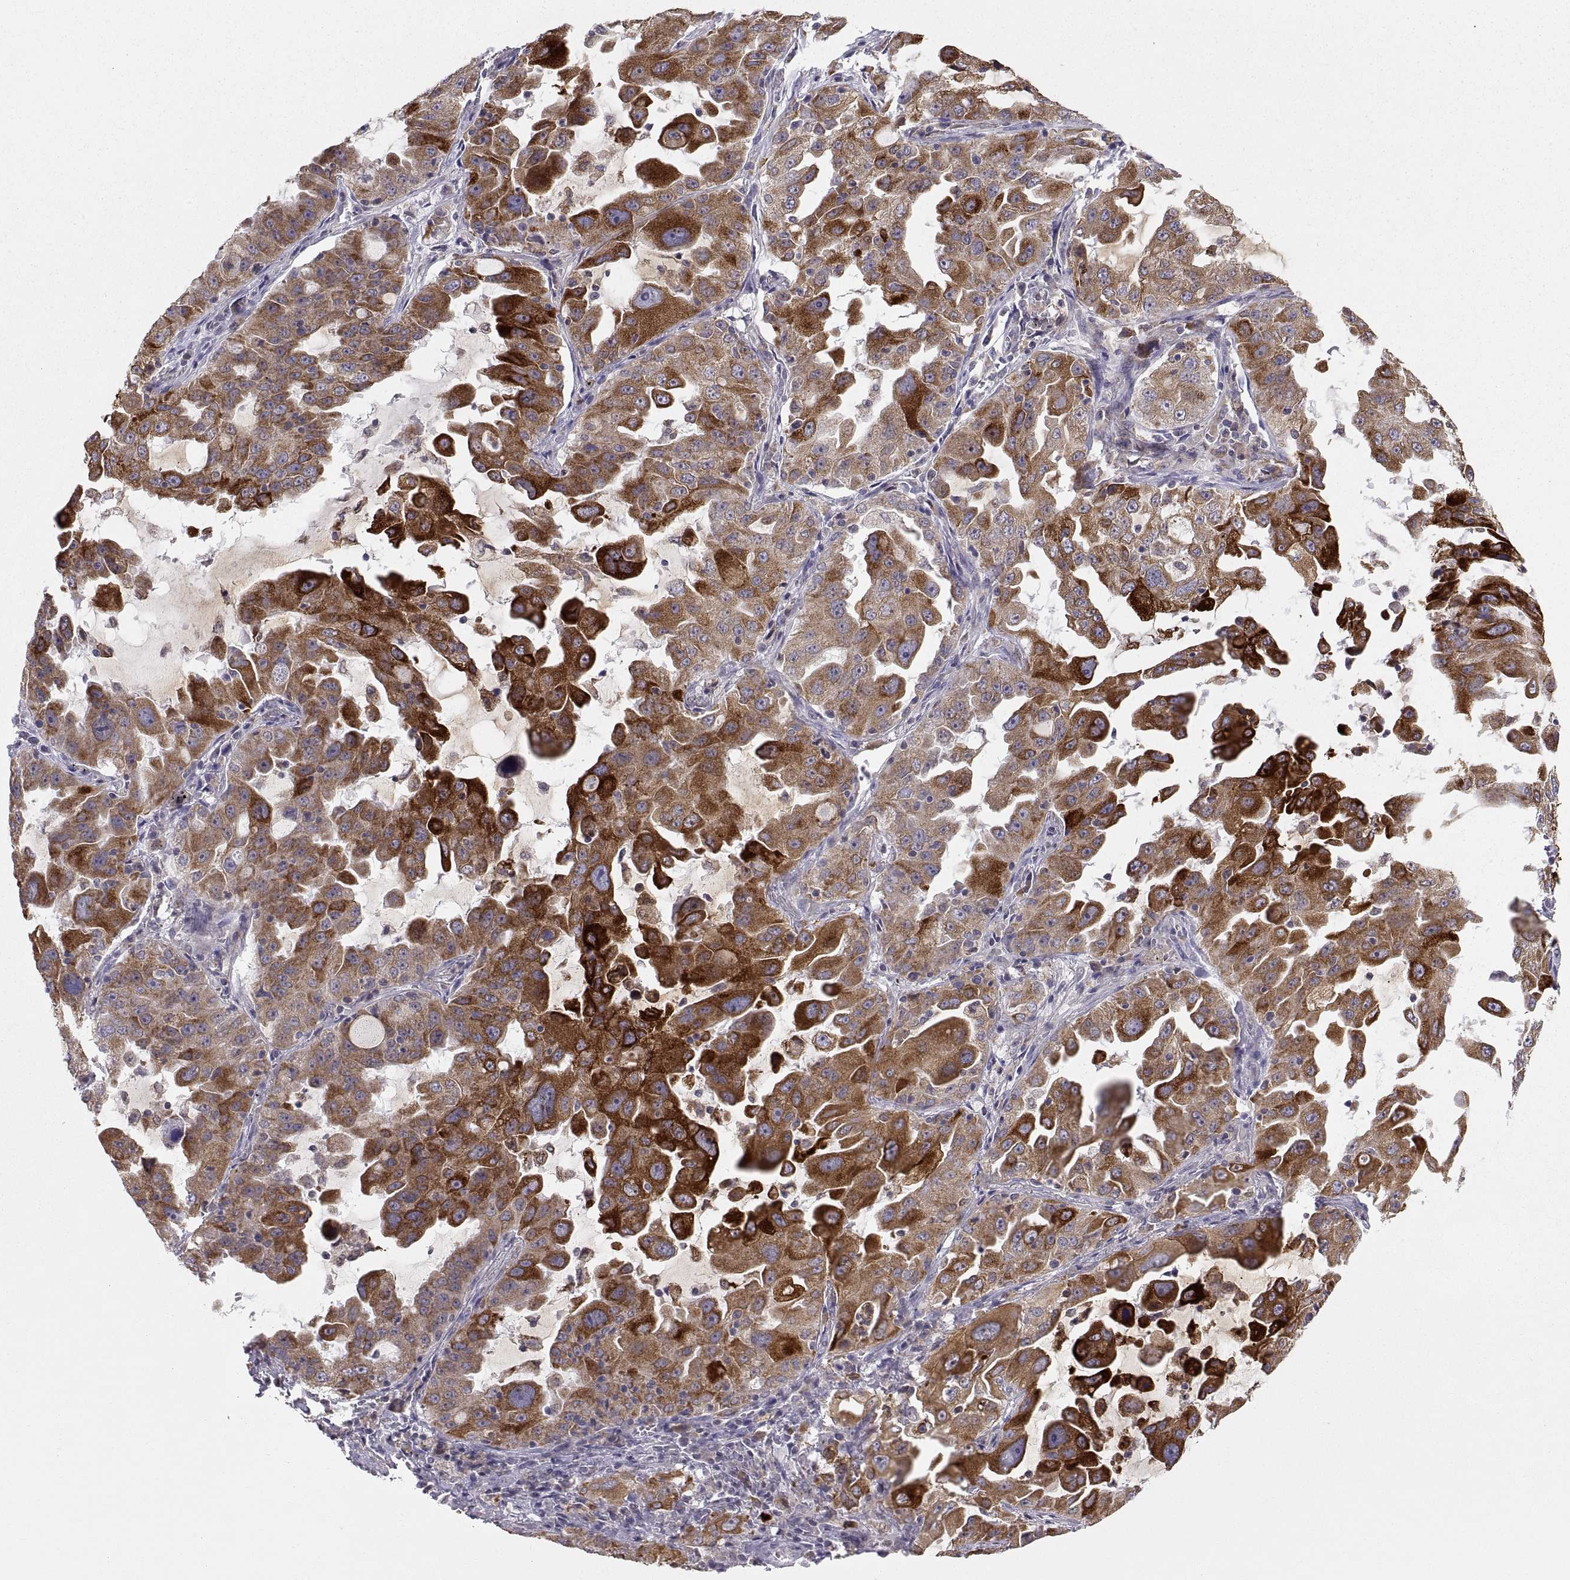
{"staining": {"intensity": "strong", "quantity": "25%-75%", "location": "cytoplasmic/membranous"}, "tissue": "lung cancer", "cell_type": "Tumor cells", "image_type": "cancer", "snomed": [{"axis": "morphology", "description": "Adenocarcinoma, NOS"}, {"axis": "topography", "description": "Lung"}], "caption": "A high-resolution photomicrograph shows immunohistochemistry (IHC) staining of lung cancer, which shows strong cytoplasmic/membranous staining in about 25%-75% of tumor cells.", "gene": "ERO1A", "patient": {"sex": "female", "age": 61}}